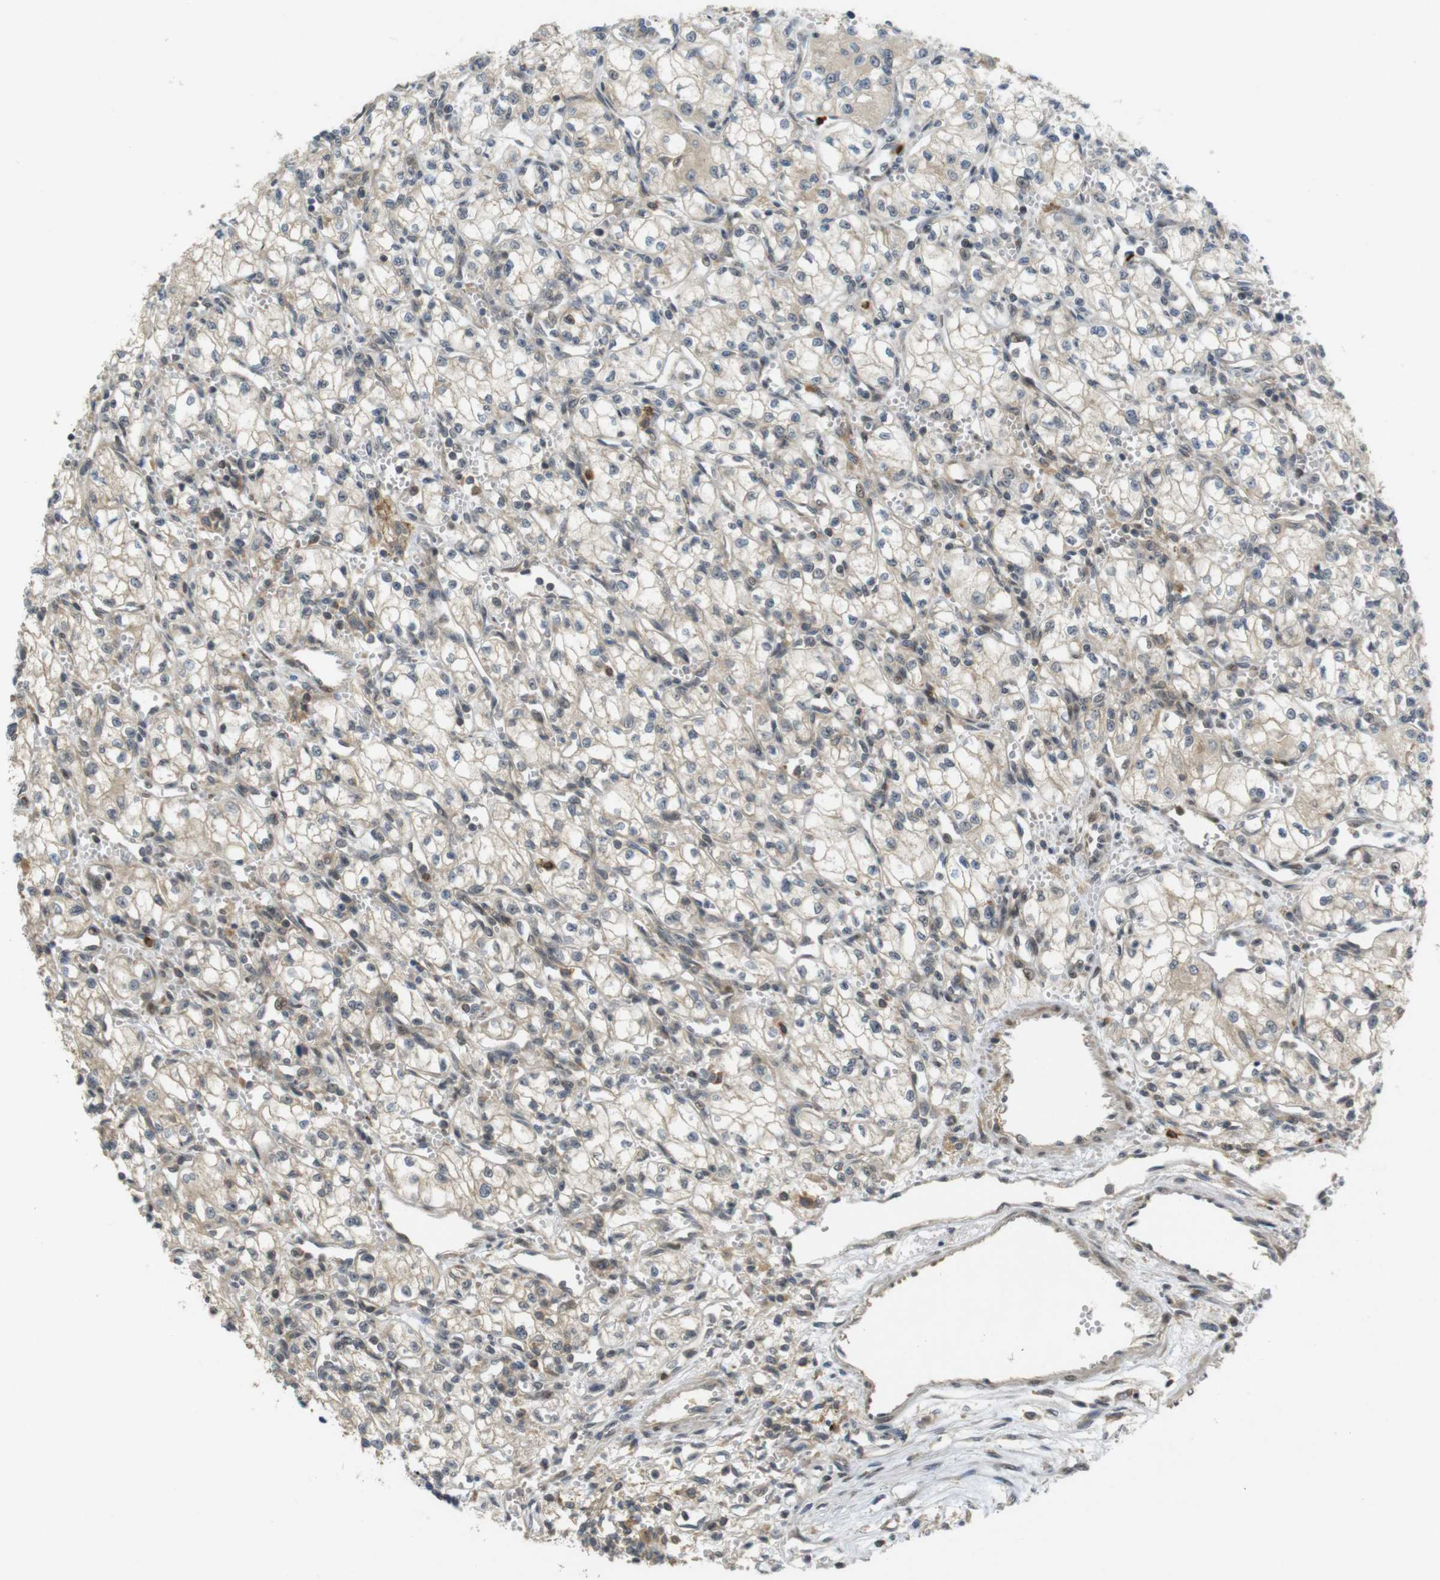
{"staining": {"intensity": "weak", "quantity": ">75%", "location": "cytoplasmic/membranous,nuclear"}, "tissue": "renal cancer", "cell_type": "Tumor cells", "image_type": "cancer", "snomed": [{"axis": "morphology", "description": "Normal tissue, NOS"}, {"axis": "morphology", "description": "Adenocarcinoma, NOS"}, {"axis": "topography", "description": "Kidney"}], "caption": "Immunohistochemical staining of renal cancer exhibits low levels of weak cytoplasmic/membranous and nuclear positivity in approximately >75% of tumor cells.", "gene": "TMX3", "patient": {"sex": "male", "age": 59}}